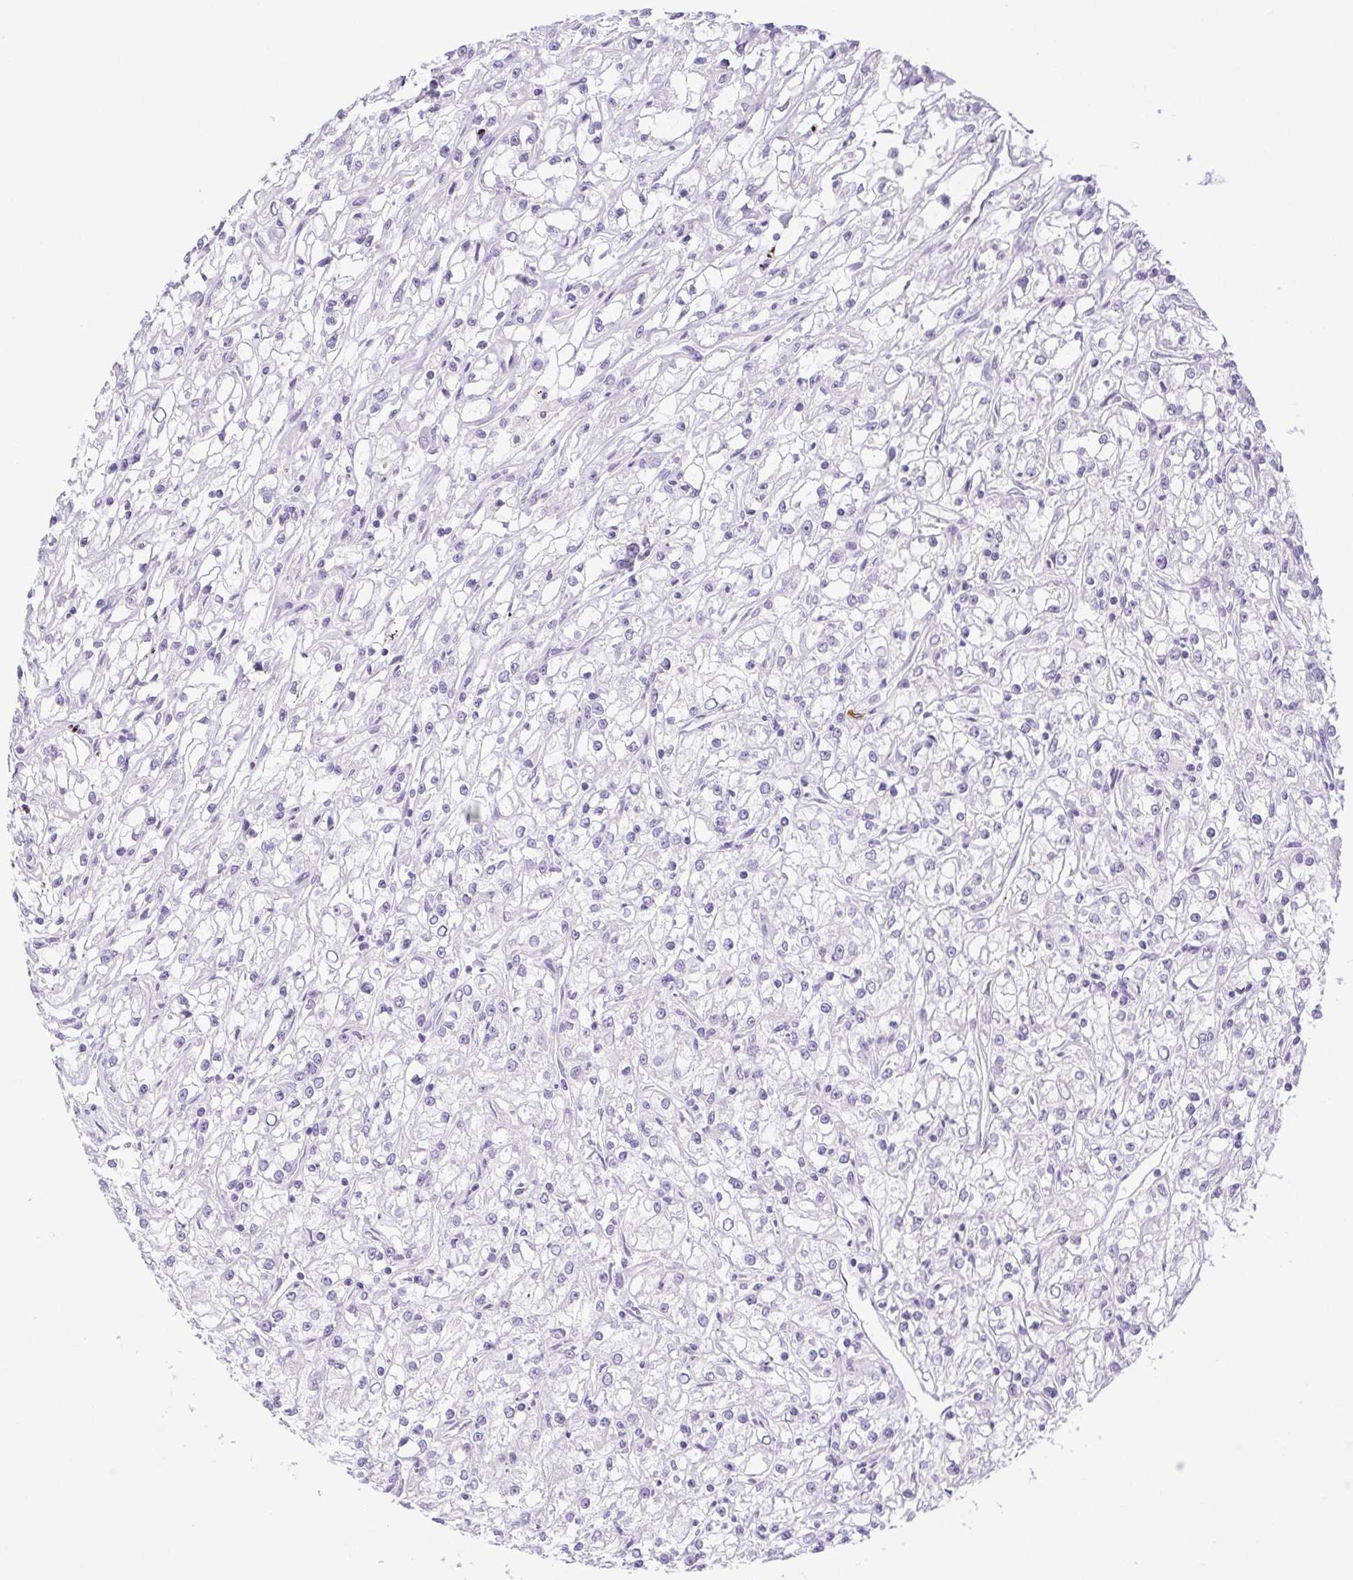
{"staining": {"intensity": "negative", "quantity": "none", "location": "none"}, "tissue": "renal cancer", "cell_type": "Tumor cells", "image_type": "cancer", "snomed": [{"axis": "morphology", "description": "Adenocarcinoma, NOS"}, {"axis": "topography", "description": "Kidney"}], "caption": "Tumor cells are negative for protein expression in human renal cancer (adenocarcinoma). The staining is performed using DAB (3,3'-diaminobenzidine) brown chromogen with nuclei counter-stained in using hematoxylin.", "gene": "PAPPA2", "patient": {"sex": "female", "age": 59}}